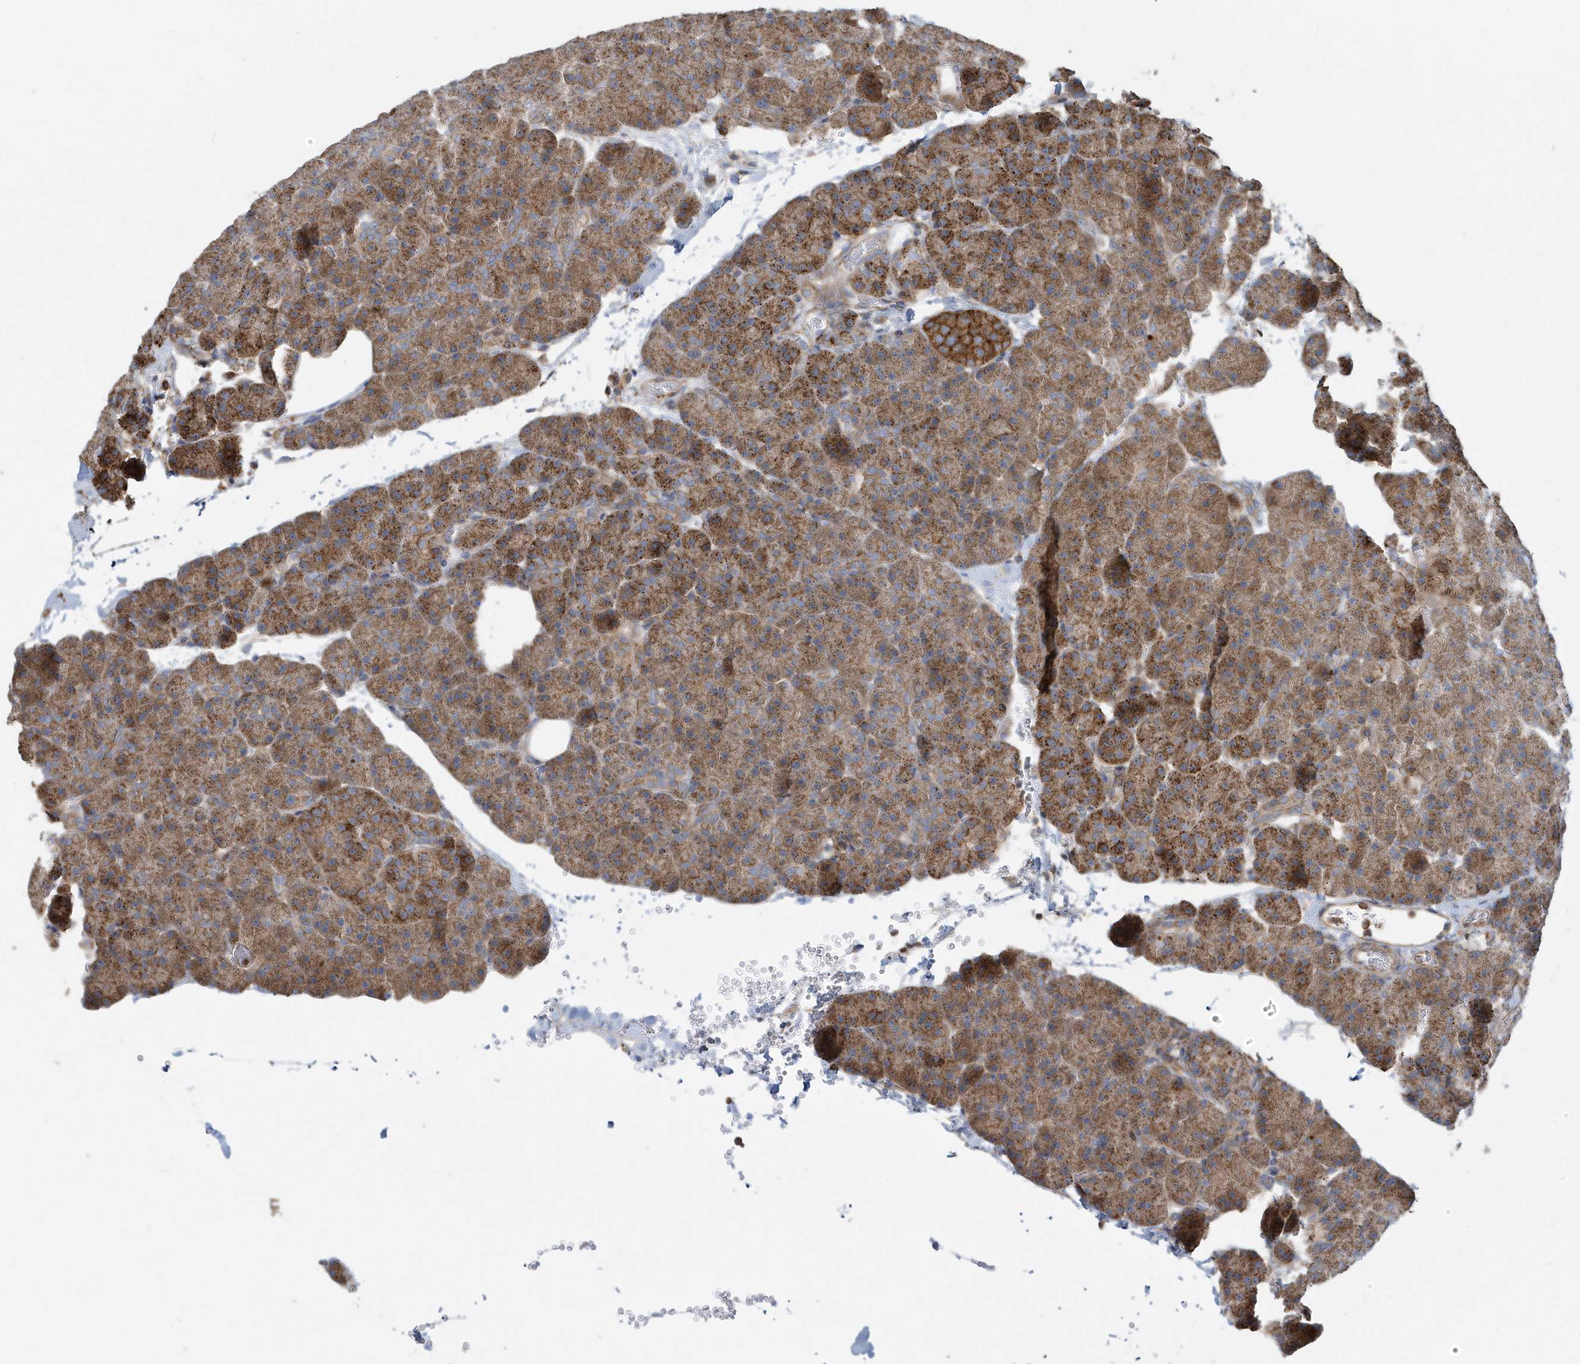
{"staining": {"intensity": "moderate", "quantity": ">75%", "location": "cytoplasmic/membranous"}, "tissue": "pancreas", "cell_type": "Exocrine glandular cells", "image_type": "normal", "snomed": [{"axis": "morphology", "description": "Normal tissue, NOS"}, {"axis": "morphology", "description": "Carcinoid, malignant, NOS"}, {"axis": "topography", "description": "Pancreas"}], "caption": "This histopathology image demonstrates normal pancreas stained with immunohistochemistry (IHC) to label a protein in brown. The cytoplasmic/membranous of exocrine glandular cells show moderate positivity for the protein. Nuclei are counter-stained blue.", "gene": "TRAIP", "patient": {"sex": "female", "age": 35}}